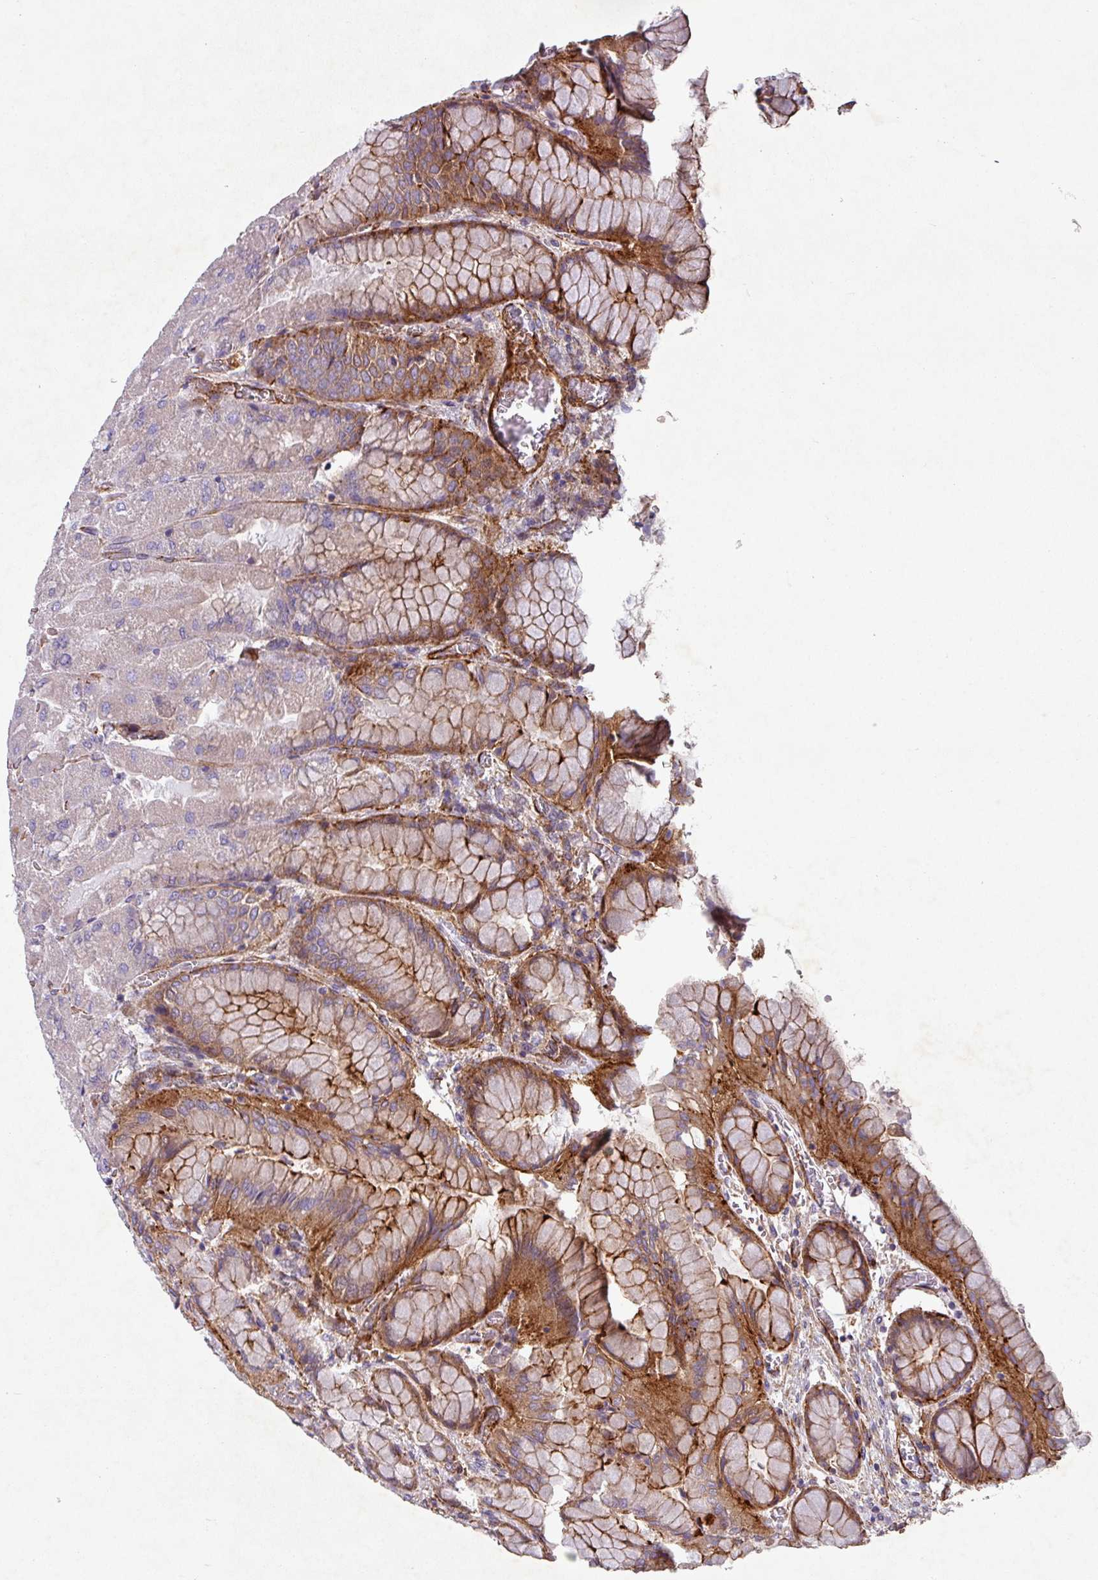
{"staining": {"intensity": "moderate", "quantity": "25%-75%", "location": "cytoplasmic/membranous"}, "tissue": "stomach", "cell_type": "Glandular cells", "image_type": "normal", "snomed": [{"axis": "morphology", "description": "Normal tissue, NOS"}, {"axis": "topography", "description": "Stomach"}], "caption": "The micrograph displays a brown stain indicating the presence of a protein in the cytoplasmic/membranous of glandular cells in stomach. The protein is shown in brown color, while the nuclei are stained blue.", "gene": "ATP2C2", "patient": {"sex": "female", "age": 61}}